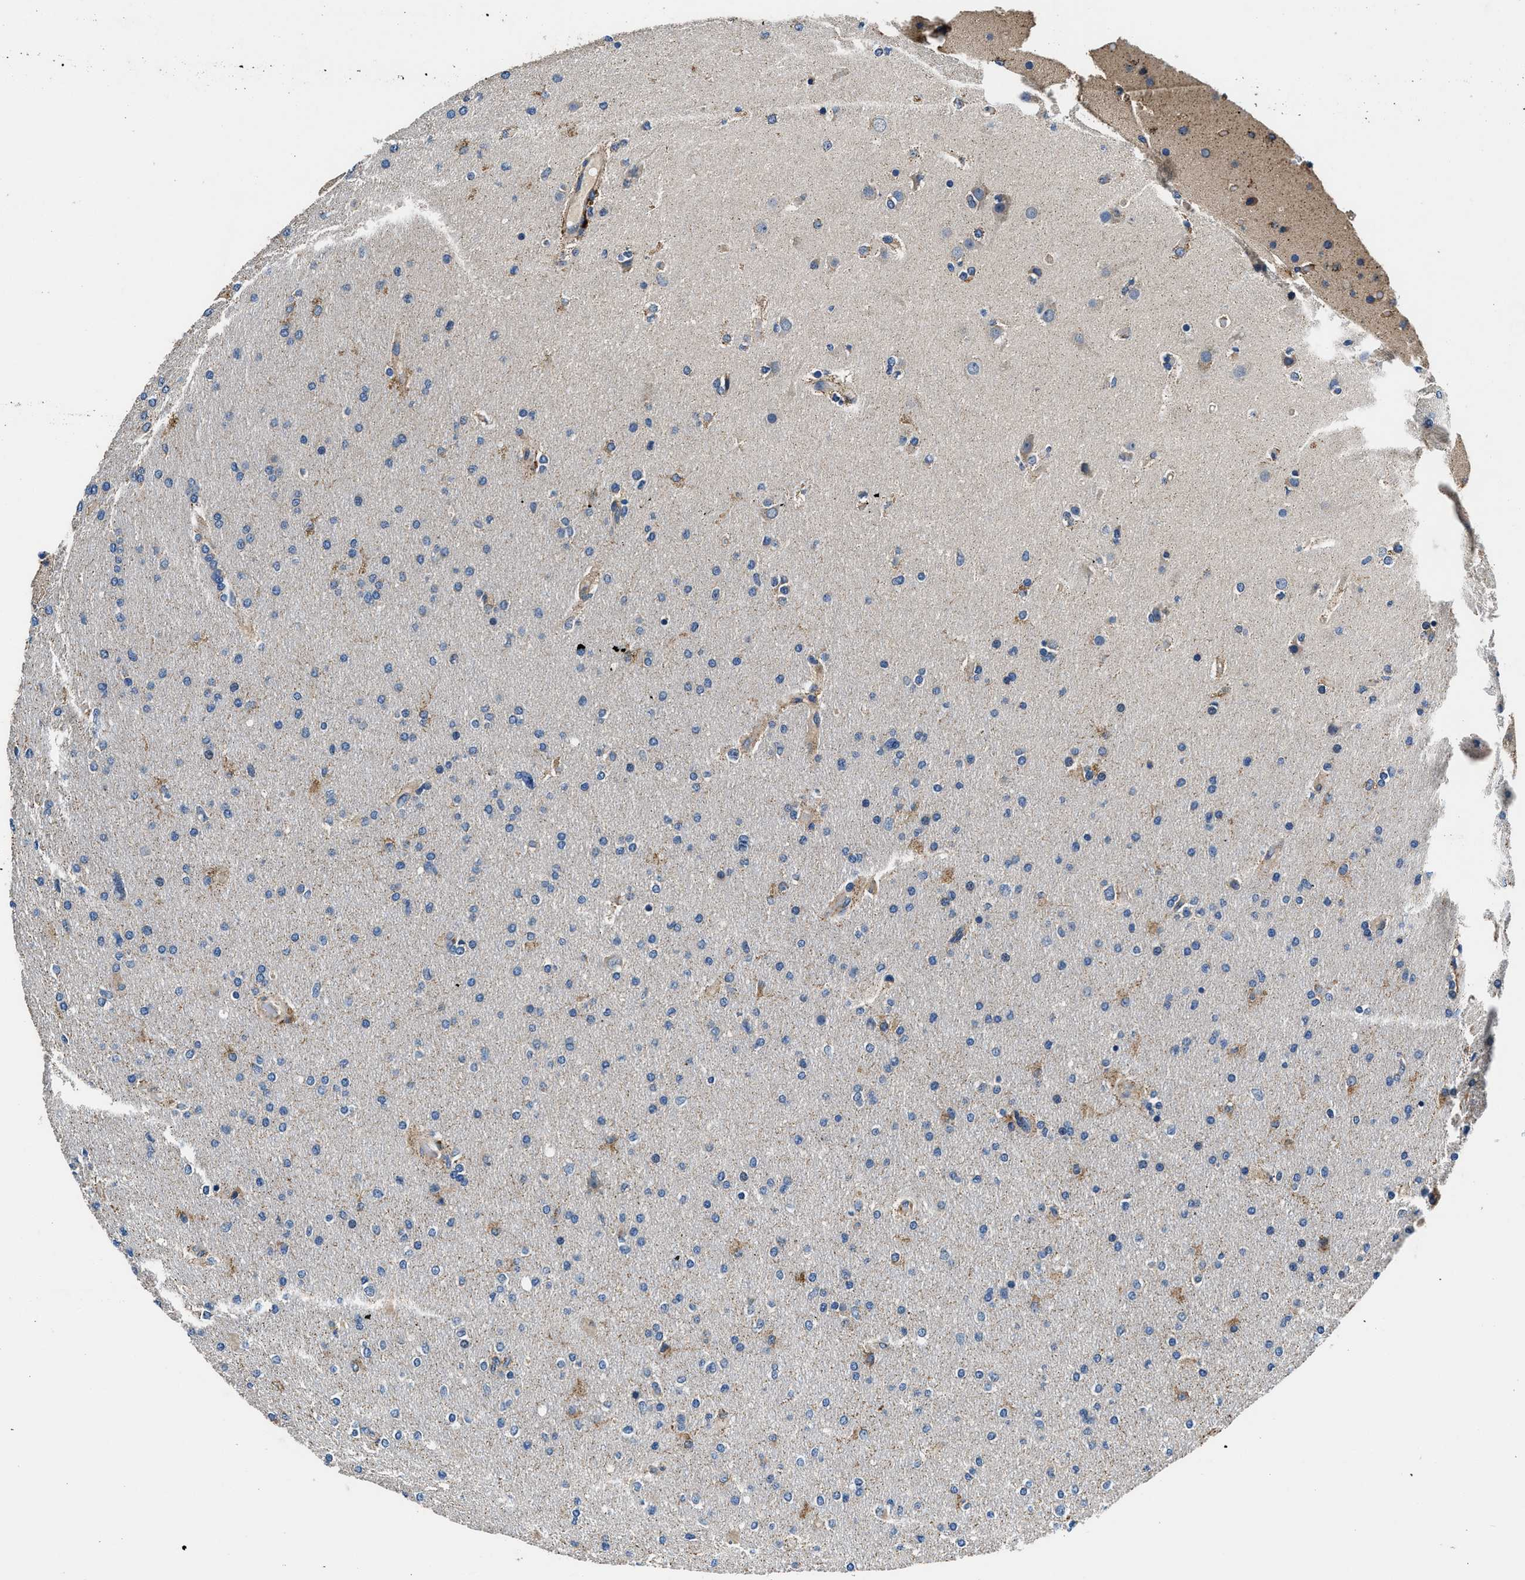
{"staining": {"intensity": "weak", "quantity": "<25%", "location": "cytoplasmic/membranous"}, "tissue": "glioma", "cell_type": "Tumor cells", "image_type": "cancer", "snomed": [{"axis": "morphology", "description": "Glioma, malignant, High grade"}, {"axis": "topography", "description": "Cerebral cortex"}], "caption": "Immunohistochemistry (IHC) photomicrograph of malignant high-grade glioma stained for a protein (brown), which shows no expression in tumor cells.", "gene": "DHRS7B", "patient": {"sex": "female", "age": 36}}